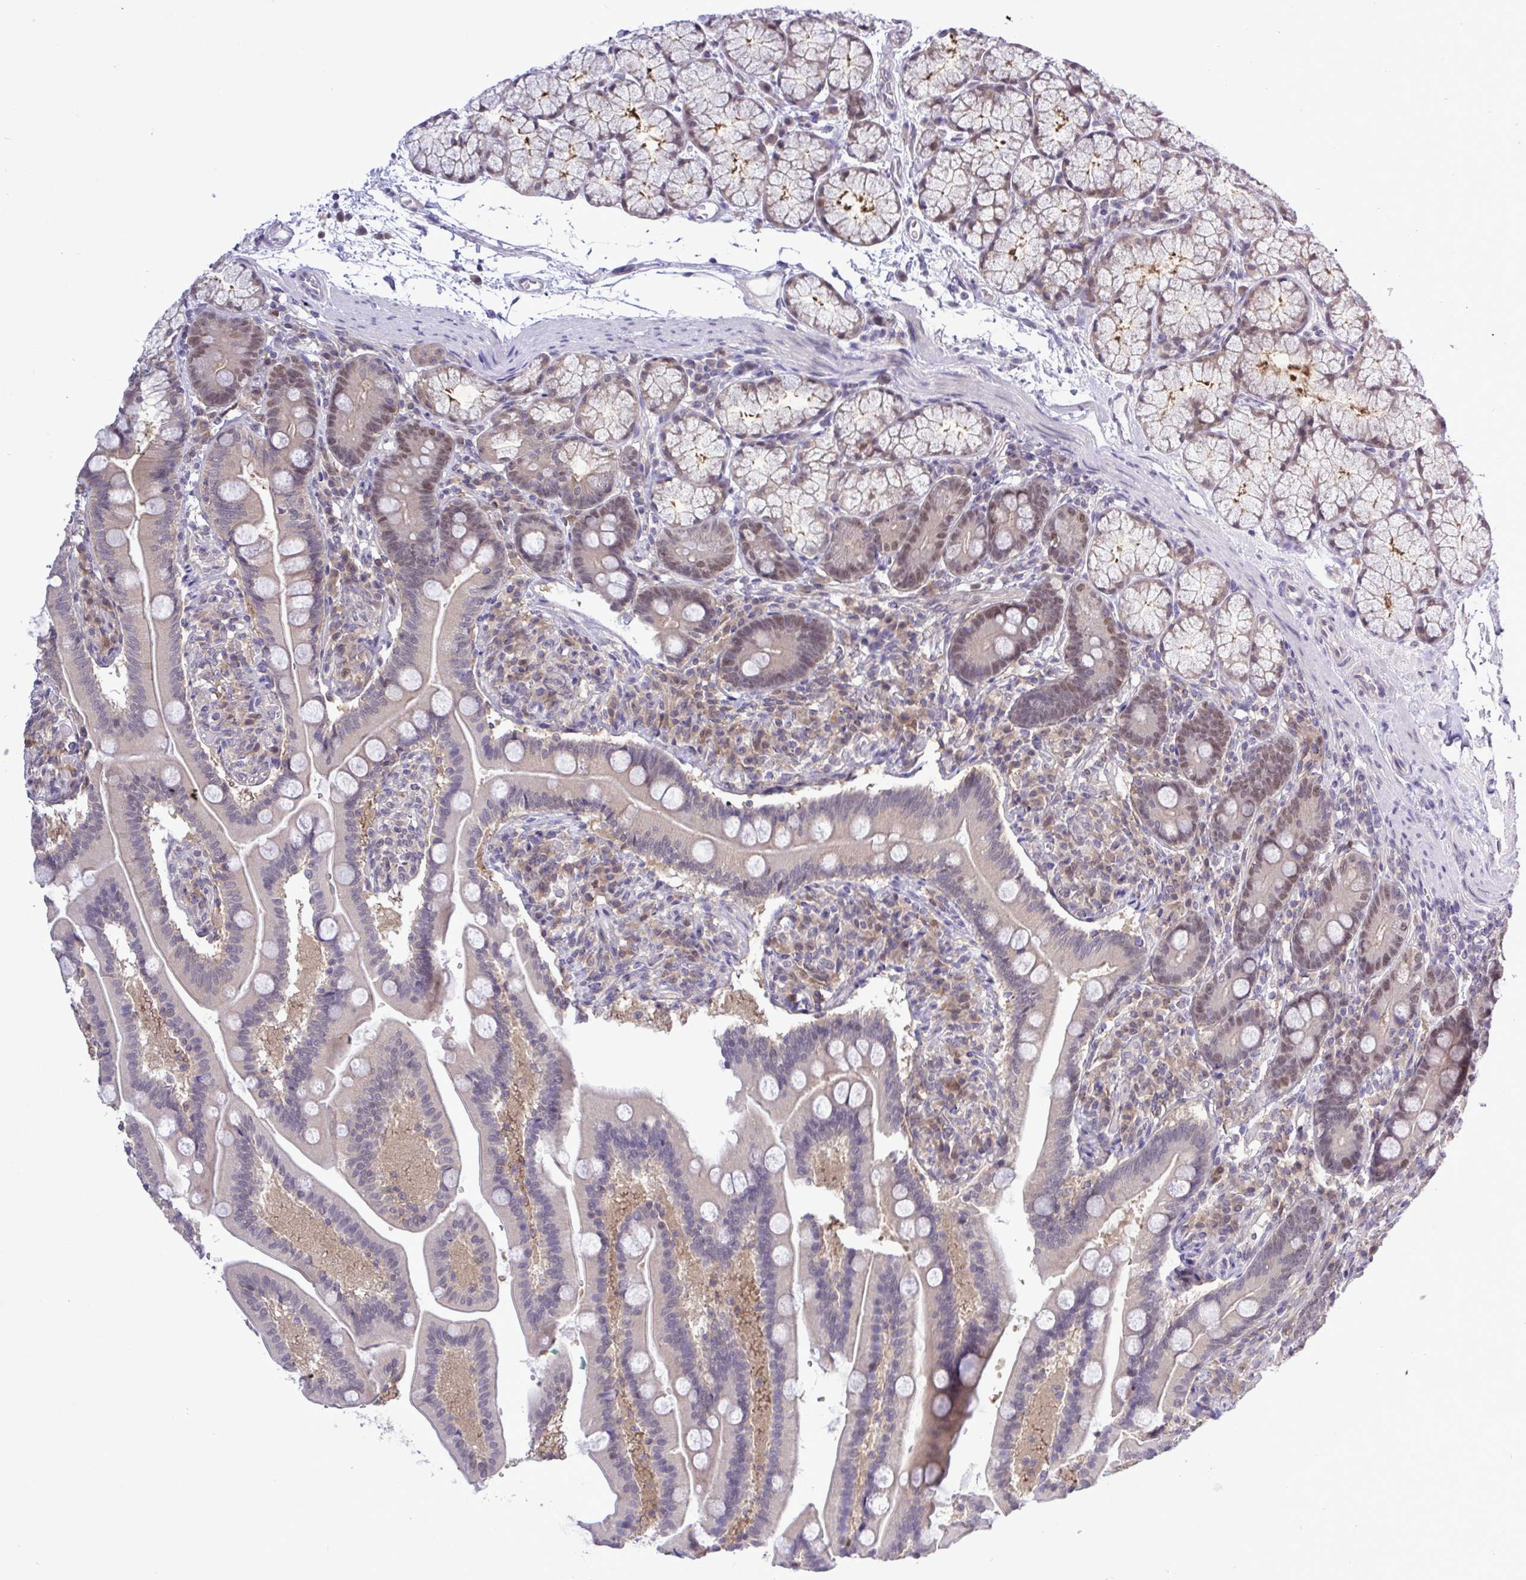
{"staining": {"intensity": "moderate", "quantity": "25%-75%", "location": "nuclear"}, "tissue": "duodenum", "cell_type": "Glandular cells", "image_type": "normal", "snomed": [{"axis": "morphology", "description": "Normal tissue, NOS"}, {"axis": "topography", "description": "Duodenum"}], "caption": "Protein expression analysis of unremarkable duodenum exhibits moderate nuclear expression in approximately 25%-75% of glandular cells.", "gene": "ZNF444", "patient": {"sex": "female", "age": 67}}